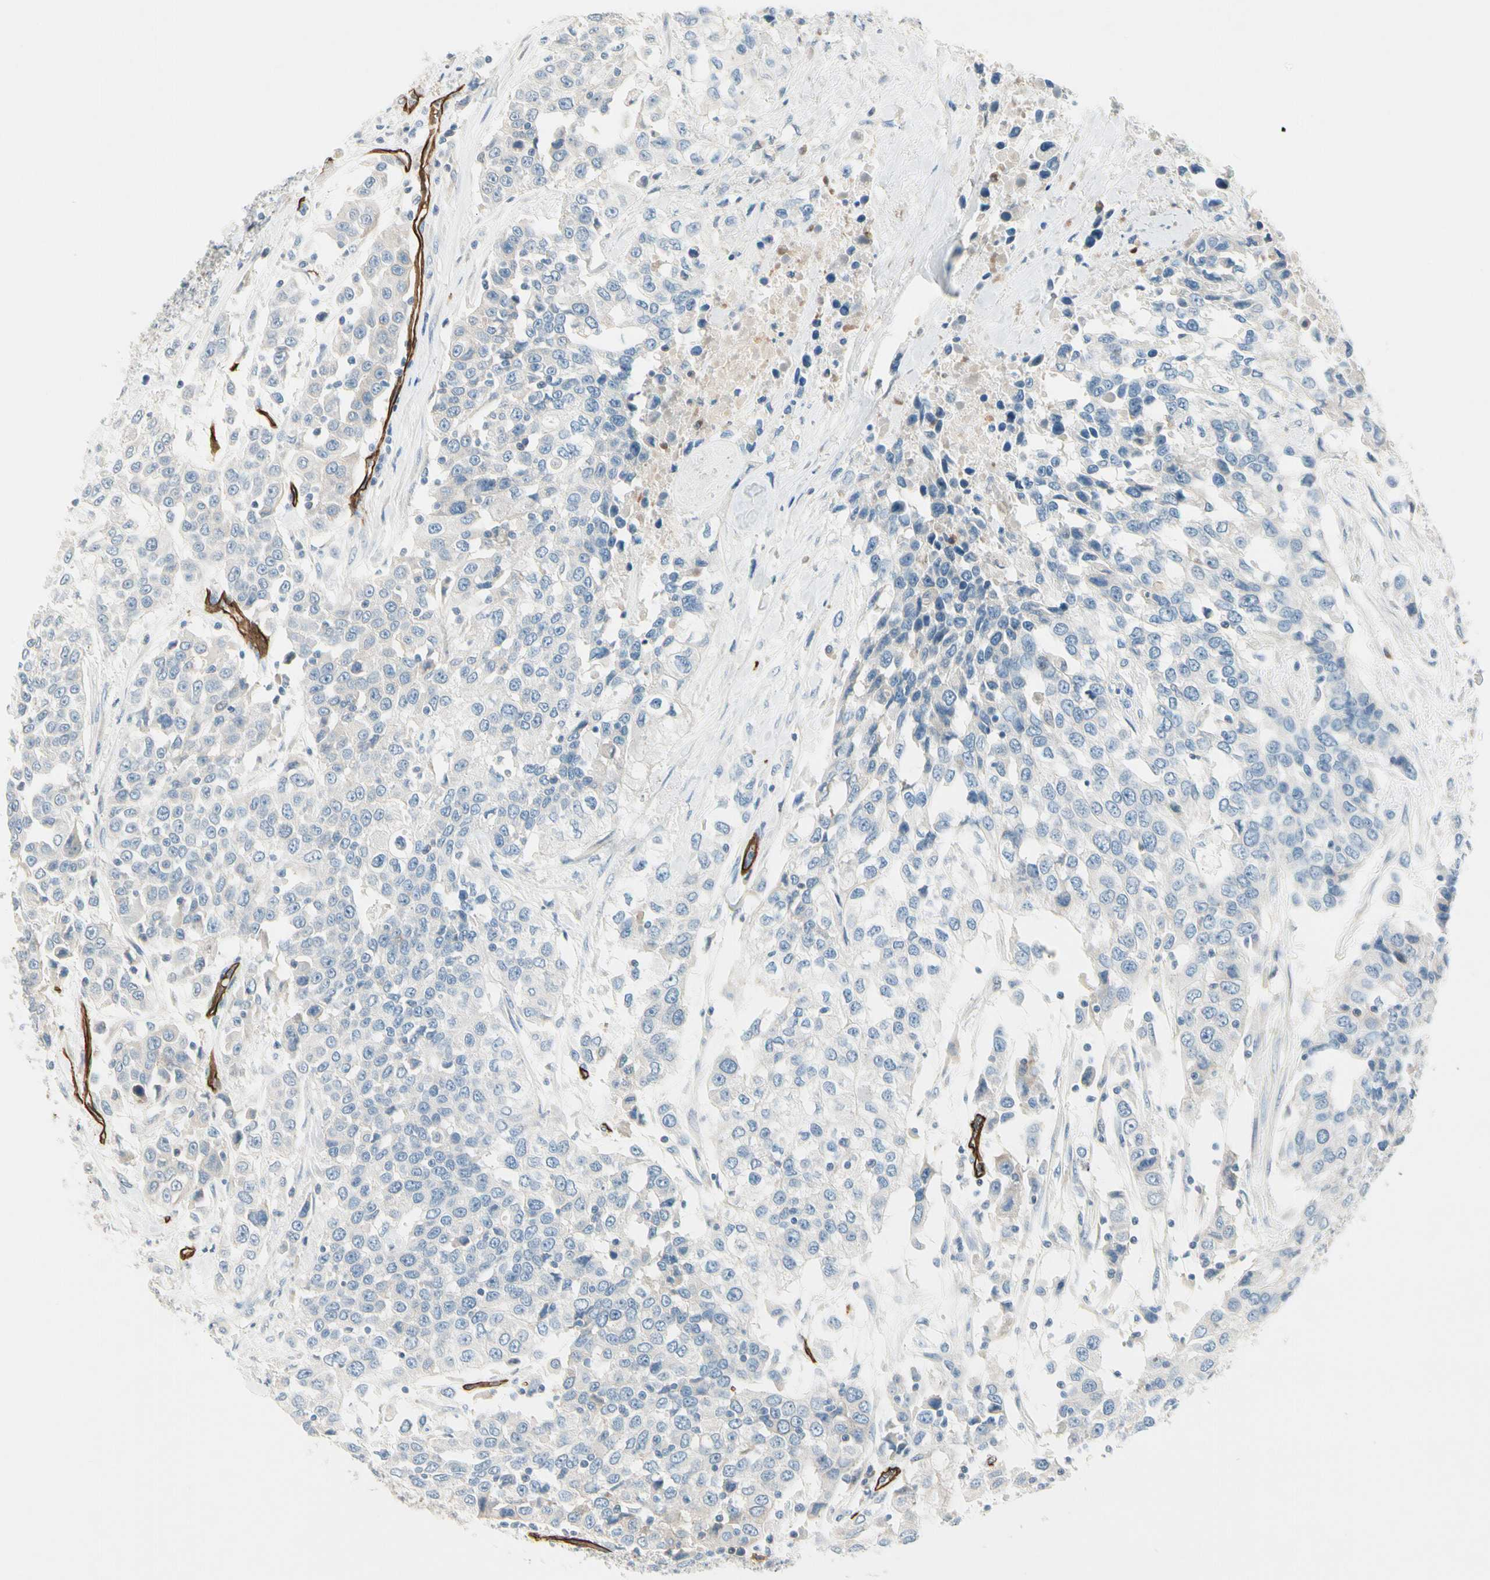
{"staining": {"intensity": "negative", "quantity": "none", "location": "none"}, "tissue": "urothelial cancer", "cell_type": "Tumor cells", "image_type": "cancer", "snomed": [{"axis": "morphology", "description": "Urothelial carcinoma, High grade"}, {"axis": "topography", "description": "Urinary bladder"}], "caption": "A high-resolution micrograph shows IHC staining of high-grade urothelial carcinoma, which reveals no significant positivity in tumor cells.", "gene": "CD93", "patient": {"sex": "female", "age": 80}}